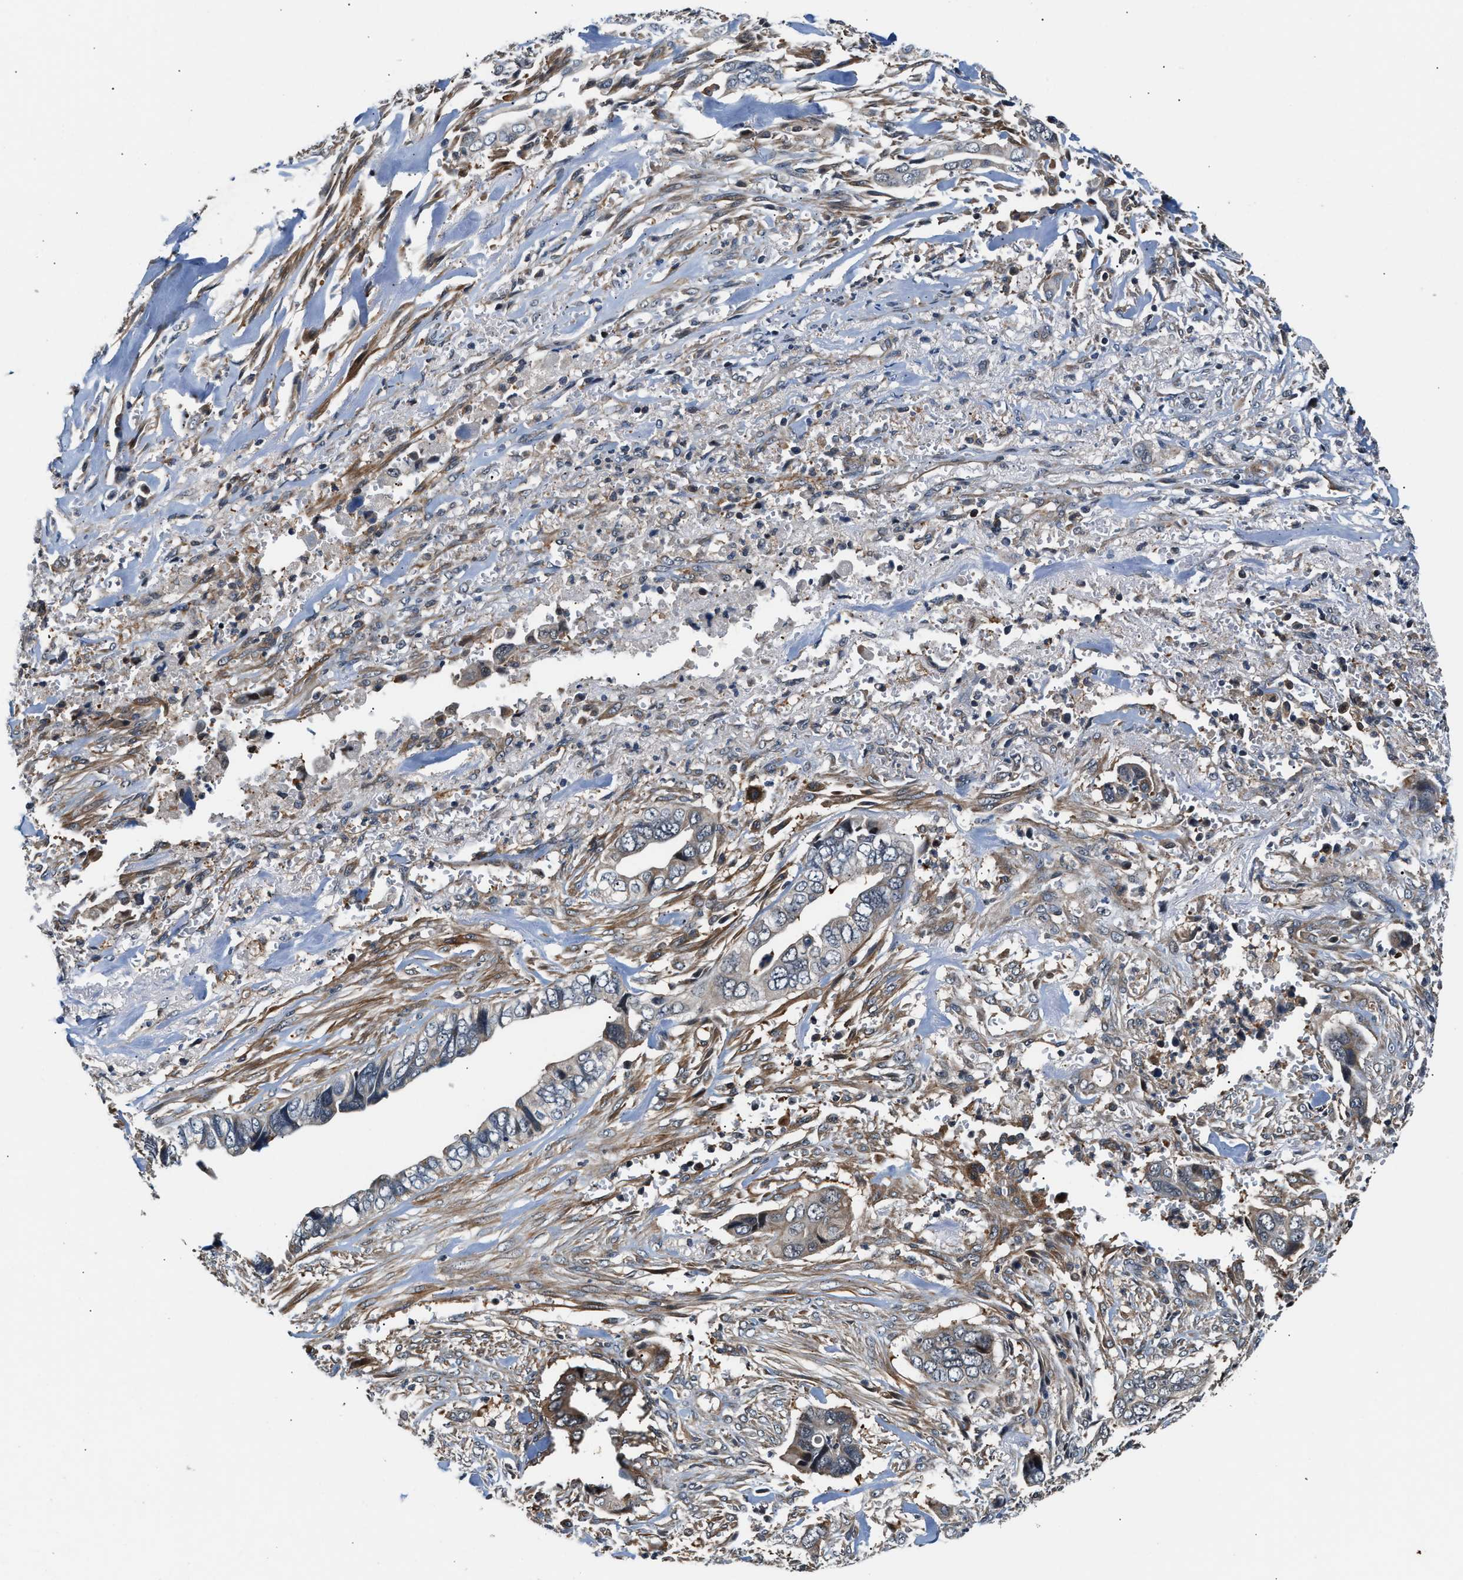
{"staining": {"intensity": "negative", "quantity": "none", "location": "none"}, "tissue": "liver cancer", "cell_type": "Tumor cells", "image_type": "cancer", "snomed": [{"axis": "morphology", "description": "Cholangiocarcinoma"}, {"axis": "topography", "description": "Liver"}], "caption": "High power microscopy photomicrograph of an immunohistochemistry photomicrograph of liver cholangiocarcinoma, revealing no significant expression in tumor cells.", "gene": "TUT7", "patient": {"sex": "female", "age": 79}}